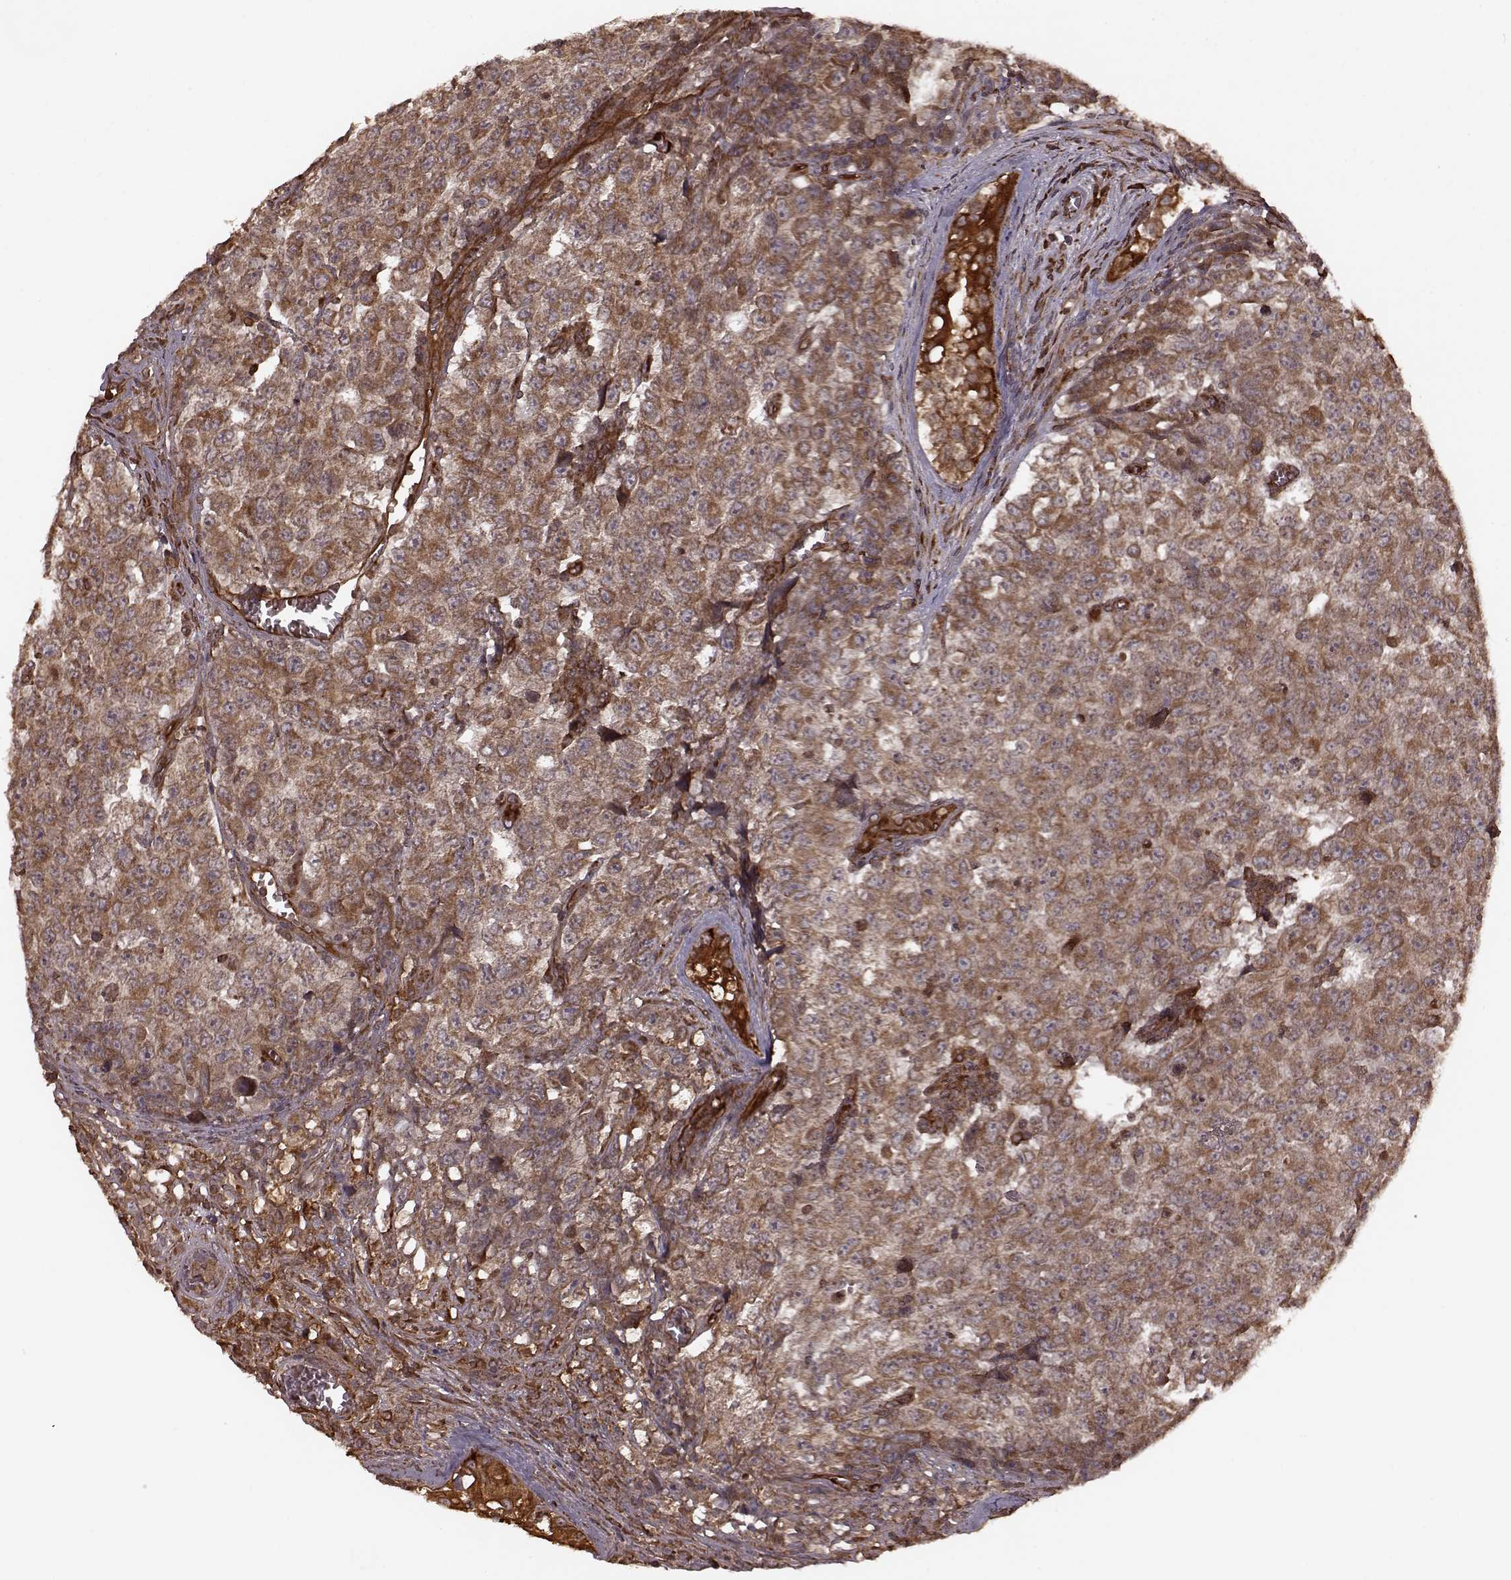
{"staining": {"intensity": "moderate", "quantity": ">75%", "location": "cytoplasmic/membranous"}, "tissue": "testis cancer", "cell_type": "Tumor cells", "image_type": "cancer", "snomed": [{"axis": "morphology", "description": "Carcinoma, Embryonal, NOS"}, {"axis": "topography", "description": "Testis"}], "caption": "Protein staining of testis embryonal carcinoma tissue demonstrates moderate cytoplasmic/membranous positivity in about >75% of tumor cells. (IHC, brightfield microscopy, high magnification).", "gene": "AGPAT1", "patient": {"sex": "male", "age": 23}}